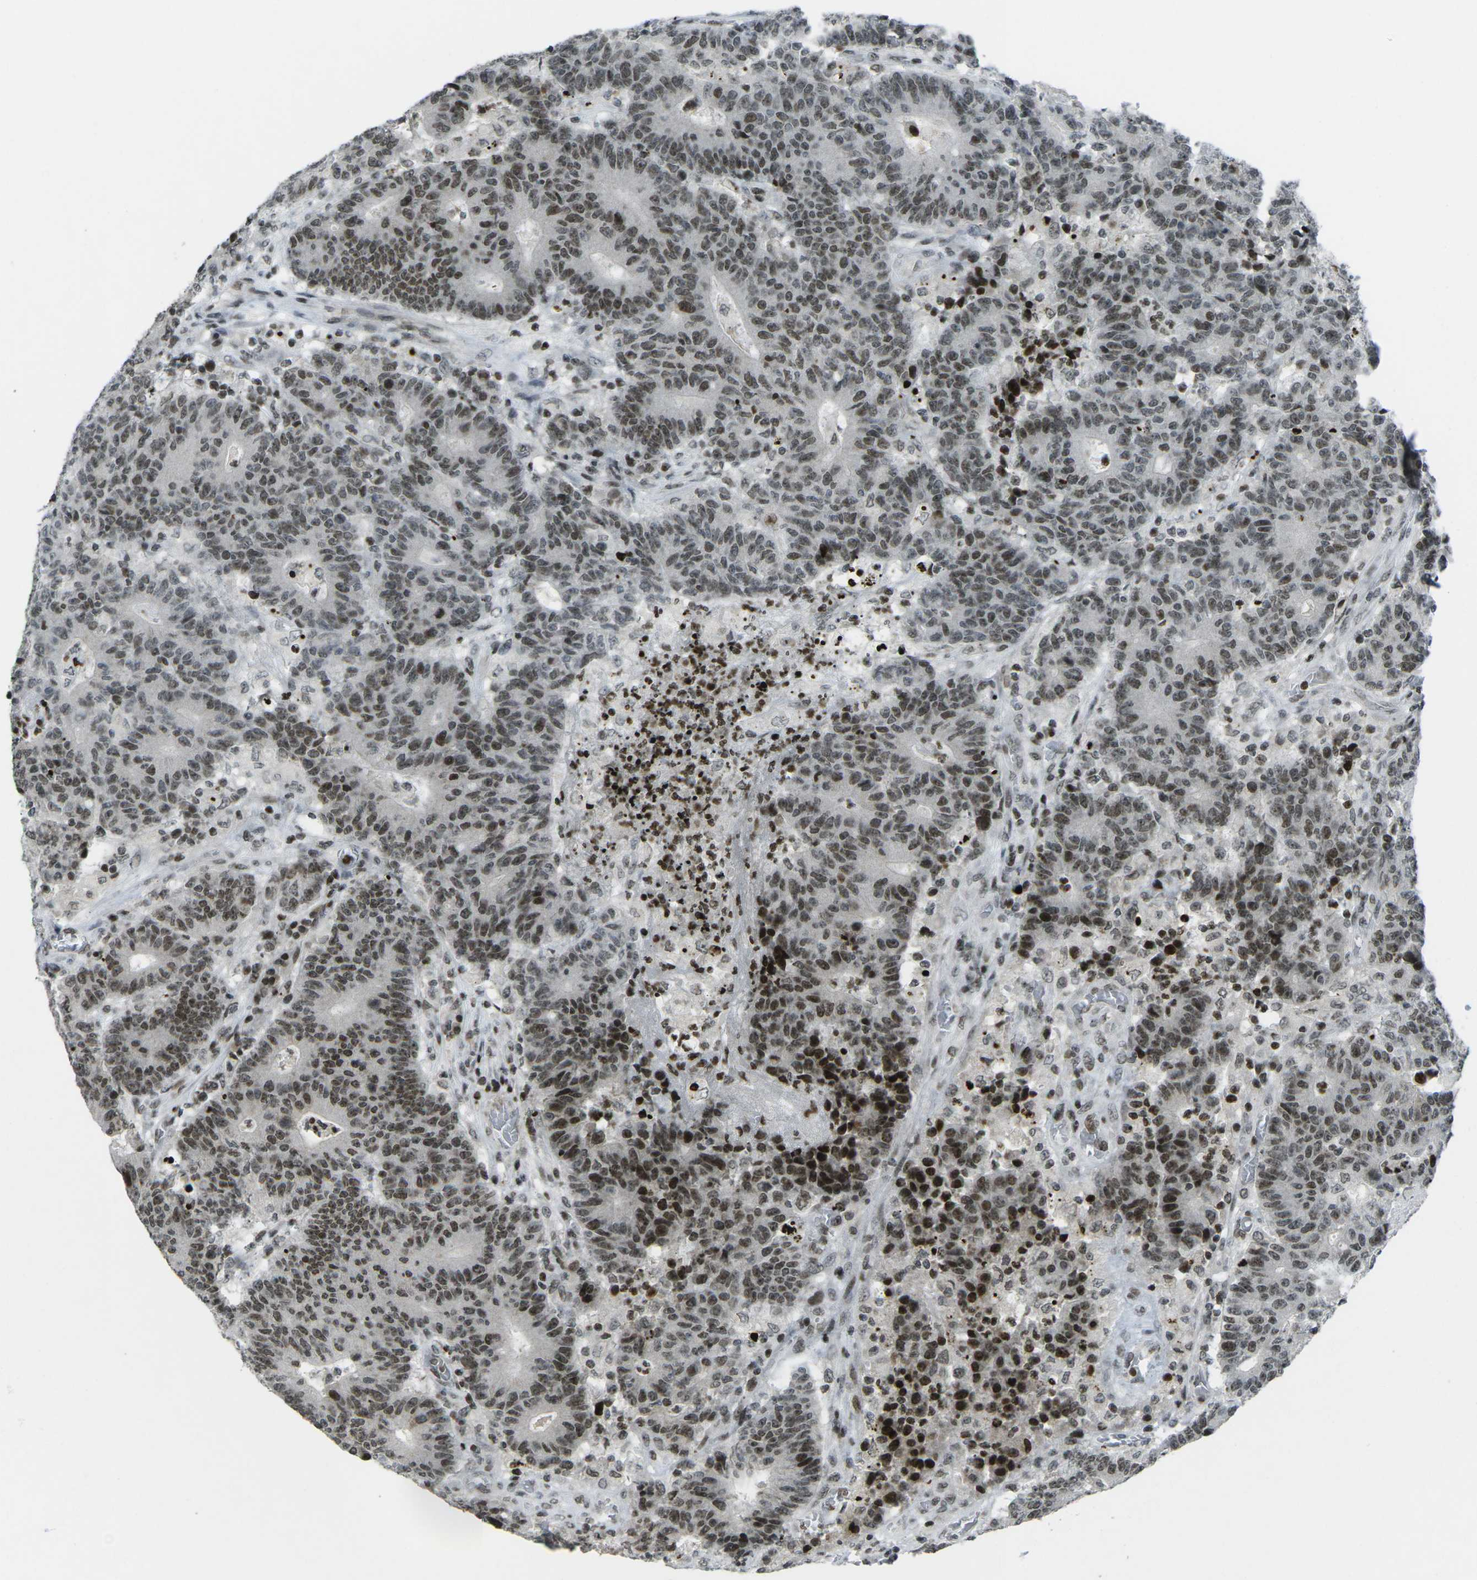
{"staining": {"intensity": "moderate", "quantity": ">75%", "location": "nuclear"}, "tissue": "colorectal cancer", "cell_type": "Tumor cells", "image_type": "cancer", "snomed": [{"axis": "morphology", "description": "Normal tissue, NOS"}, {"axis": "morphology", "description": "Adenocarcinoma, NOS"}, {"axis": "topography", "description": "Colon"}], "caption": "Colorectal cancer (adenocarcinoma) stained for a protein (brown) demonstrates moderate nuclear positive expression in approximately >75% of tumor cells.", "gene": "EME1", "patient": {"sex": "female", "age": 75}}